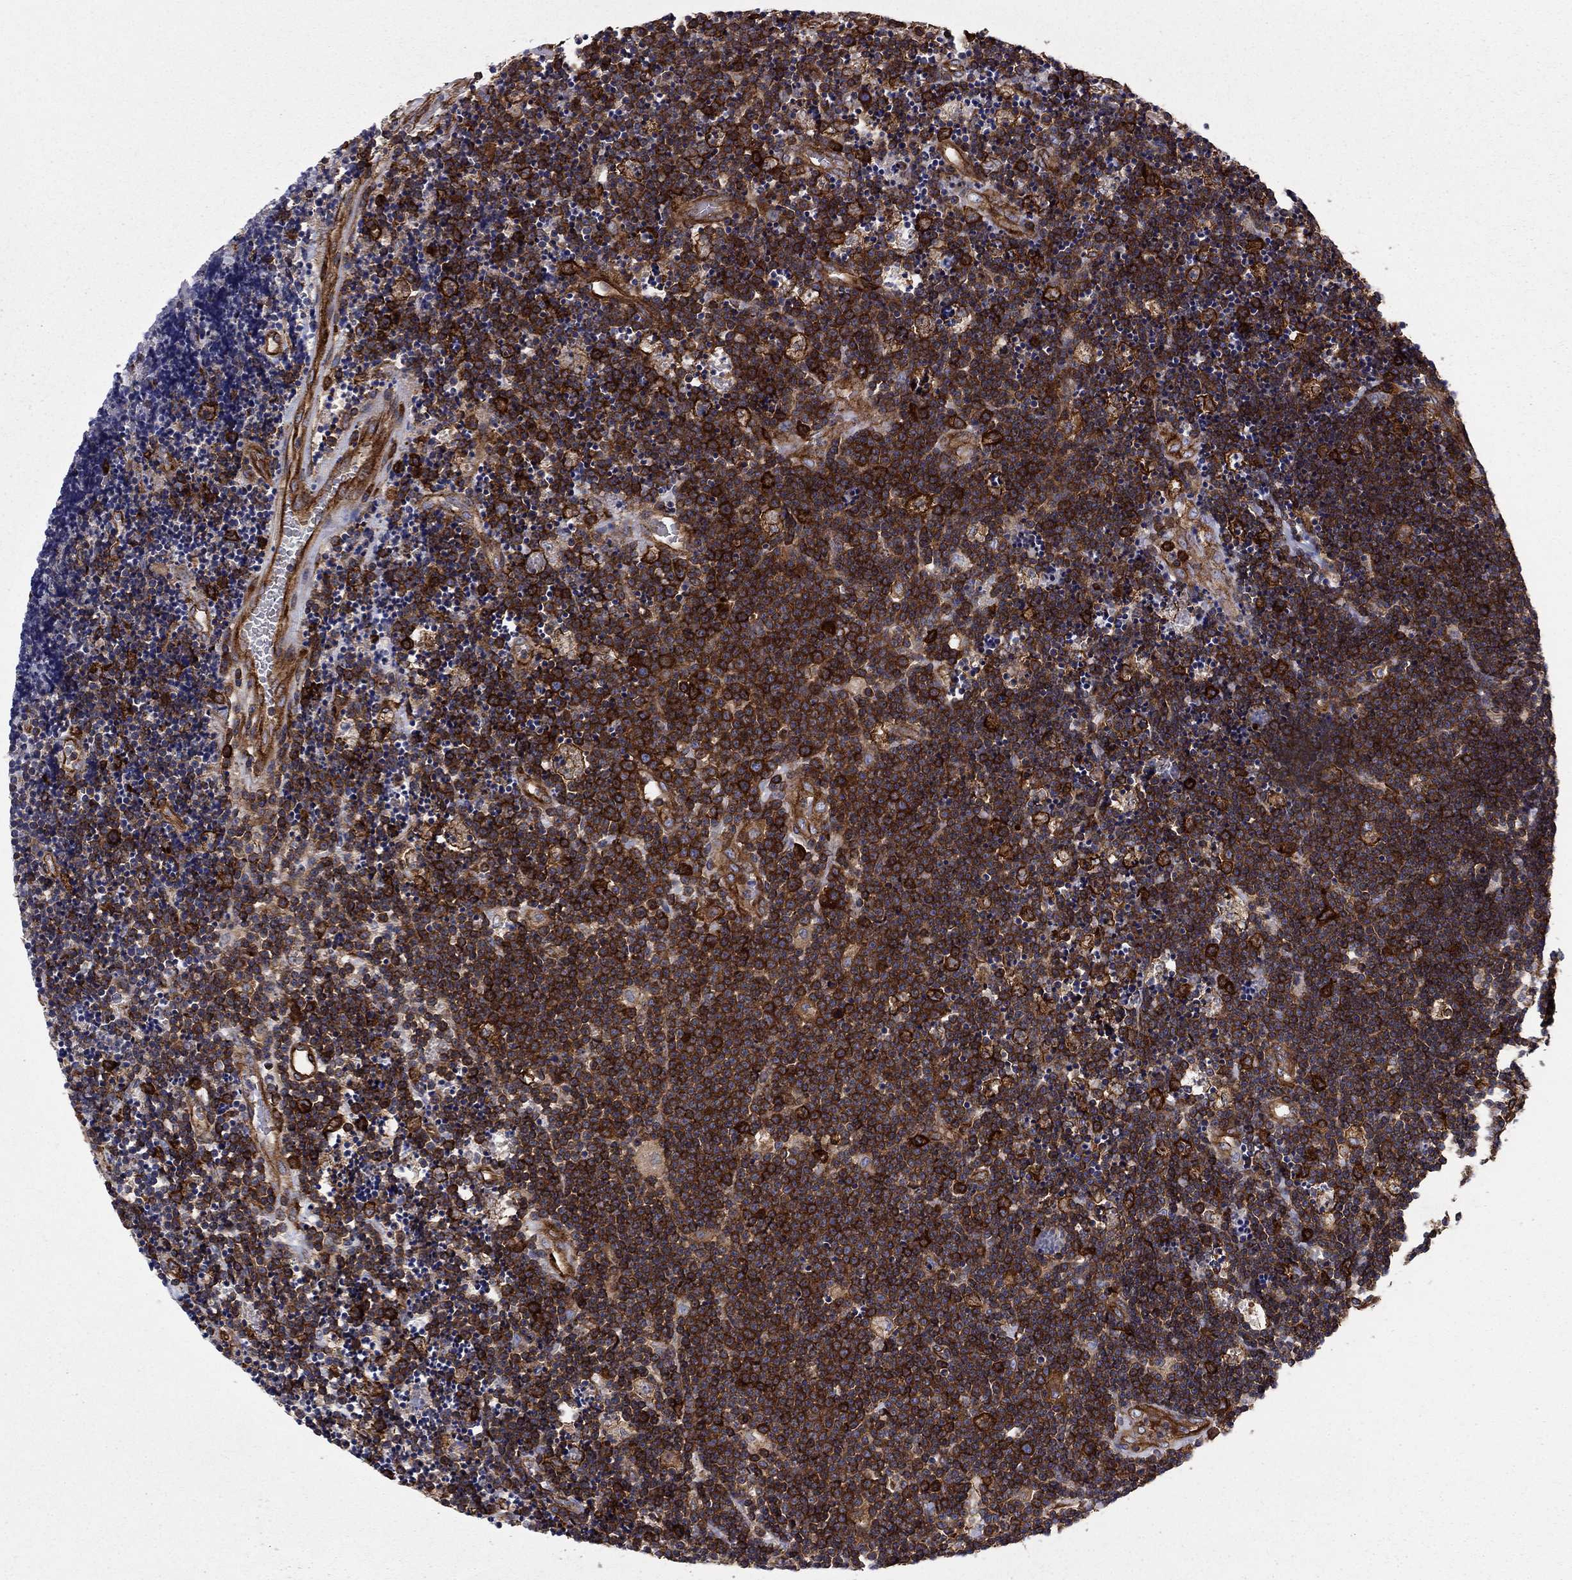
{"staining": {"intensity": "strong", "quantity": ">75%", "location": "cytoplasmic/membranous"}, "tissue": "lymphoma", "cell_type": "Tumor cells", "image_type": "cancer", "snomed": [{"axis": "morphology", "description": "Malignant lymphoma, non-Hodgkin's type, Low grade"}, {"axis": "topography", "description": "Brain"}], "caption": "Brown immunohistochemical staining in low-grade malignant lymphoma, non-Hodgkin's type shows strong cytoplasmic/membranous positivity in about >75% of tumor cells.", "gene": "EHBP1L1", "patient": {"sex": "female", "age": 66}}